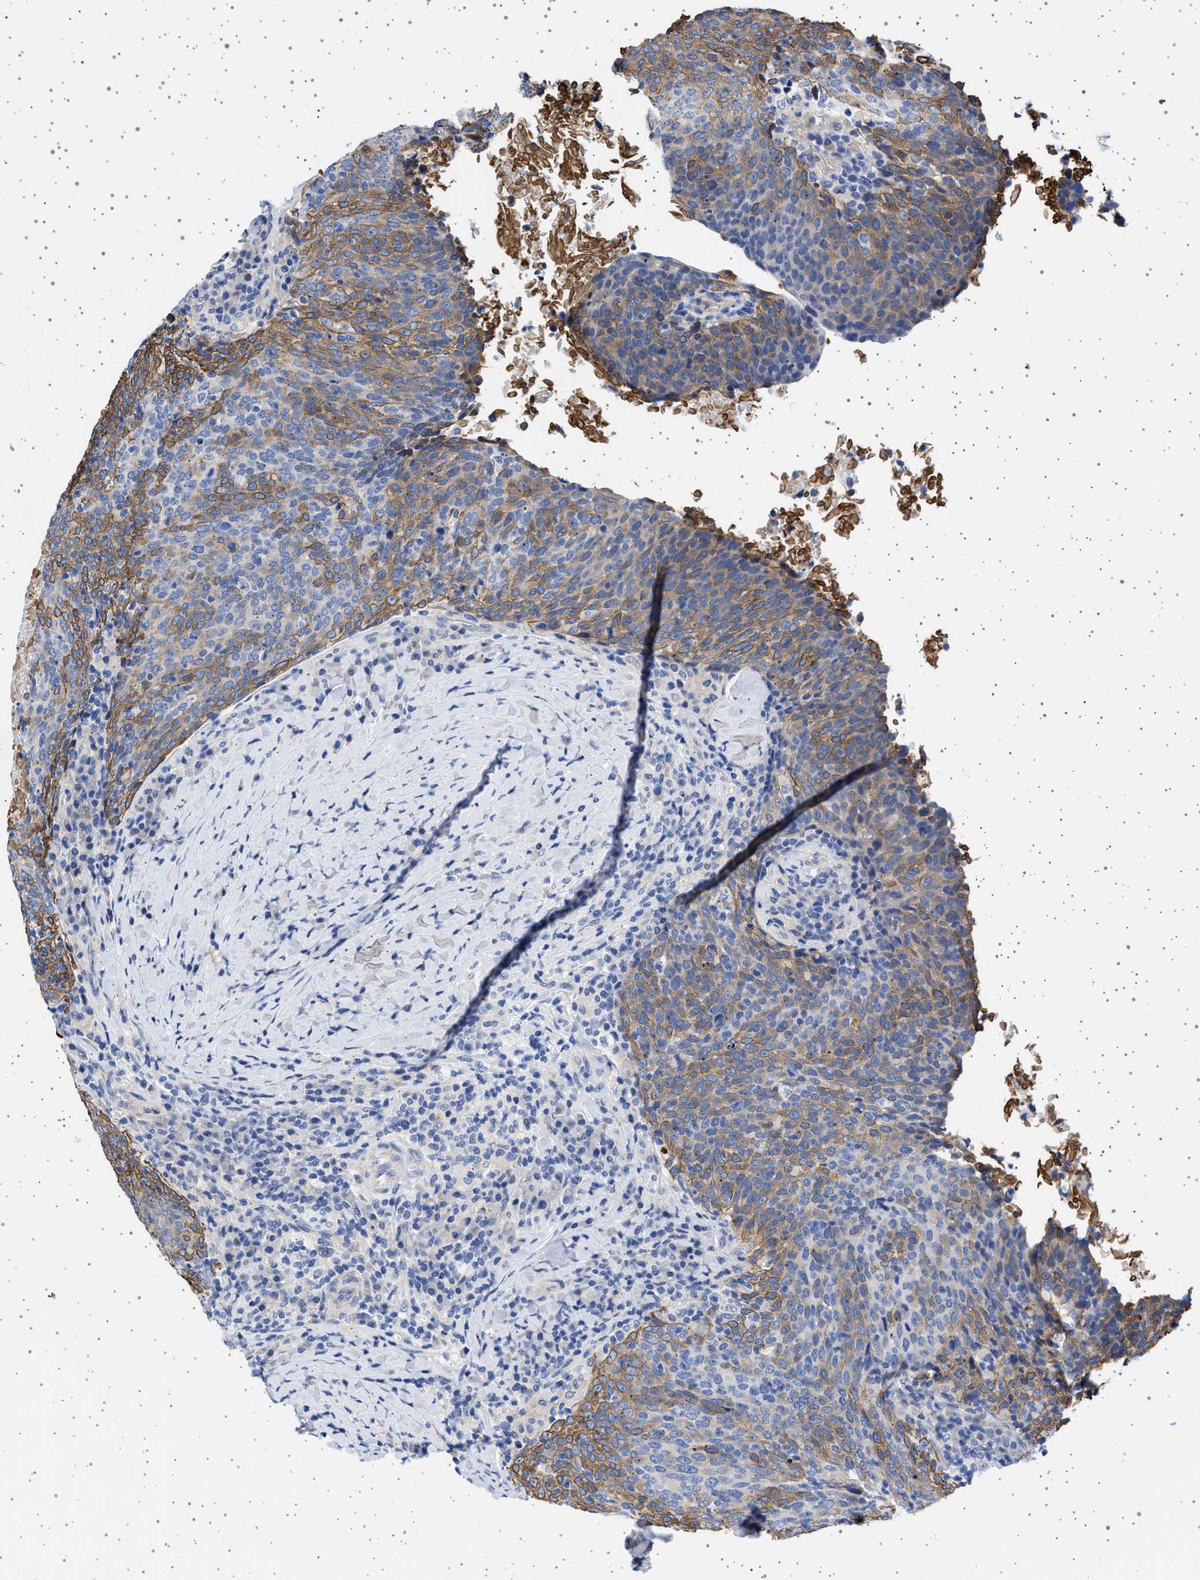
{"staining": {"intensity": "moderate", "quantity": "25%-75%", "location": "cytoplasmic/membranous"}, "tissue": "head and neck cancer", "cell_type": "Tumor cells", "image_type": "cancer", "snomed": [{"axis": "morphology", "description": "Squamous cell carcinoma, NOS"}, {"axis": "morphology", "description": "Squamous cell carcinoma, metastatic, NOS"}, {"axis": "topography", "description": "Lymph node"}, {"axis": "topography", "description": "Head-Neck"}], "caption": "IHC of human metastatic squamous cell carcinoma (head and neck) exhibits medium levels of moderate cytoplasmic/membranous staining in about 25%-75% of tumor cells. (brown staining indicates protein expression, while blue staining denotes nuclei).", "gene": "TRMT10B", "patient": {"sex": "male", "age": 62}}